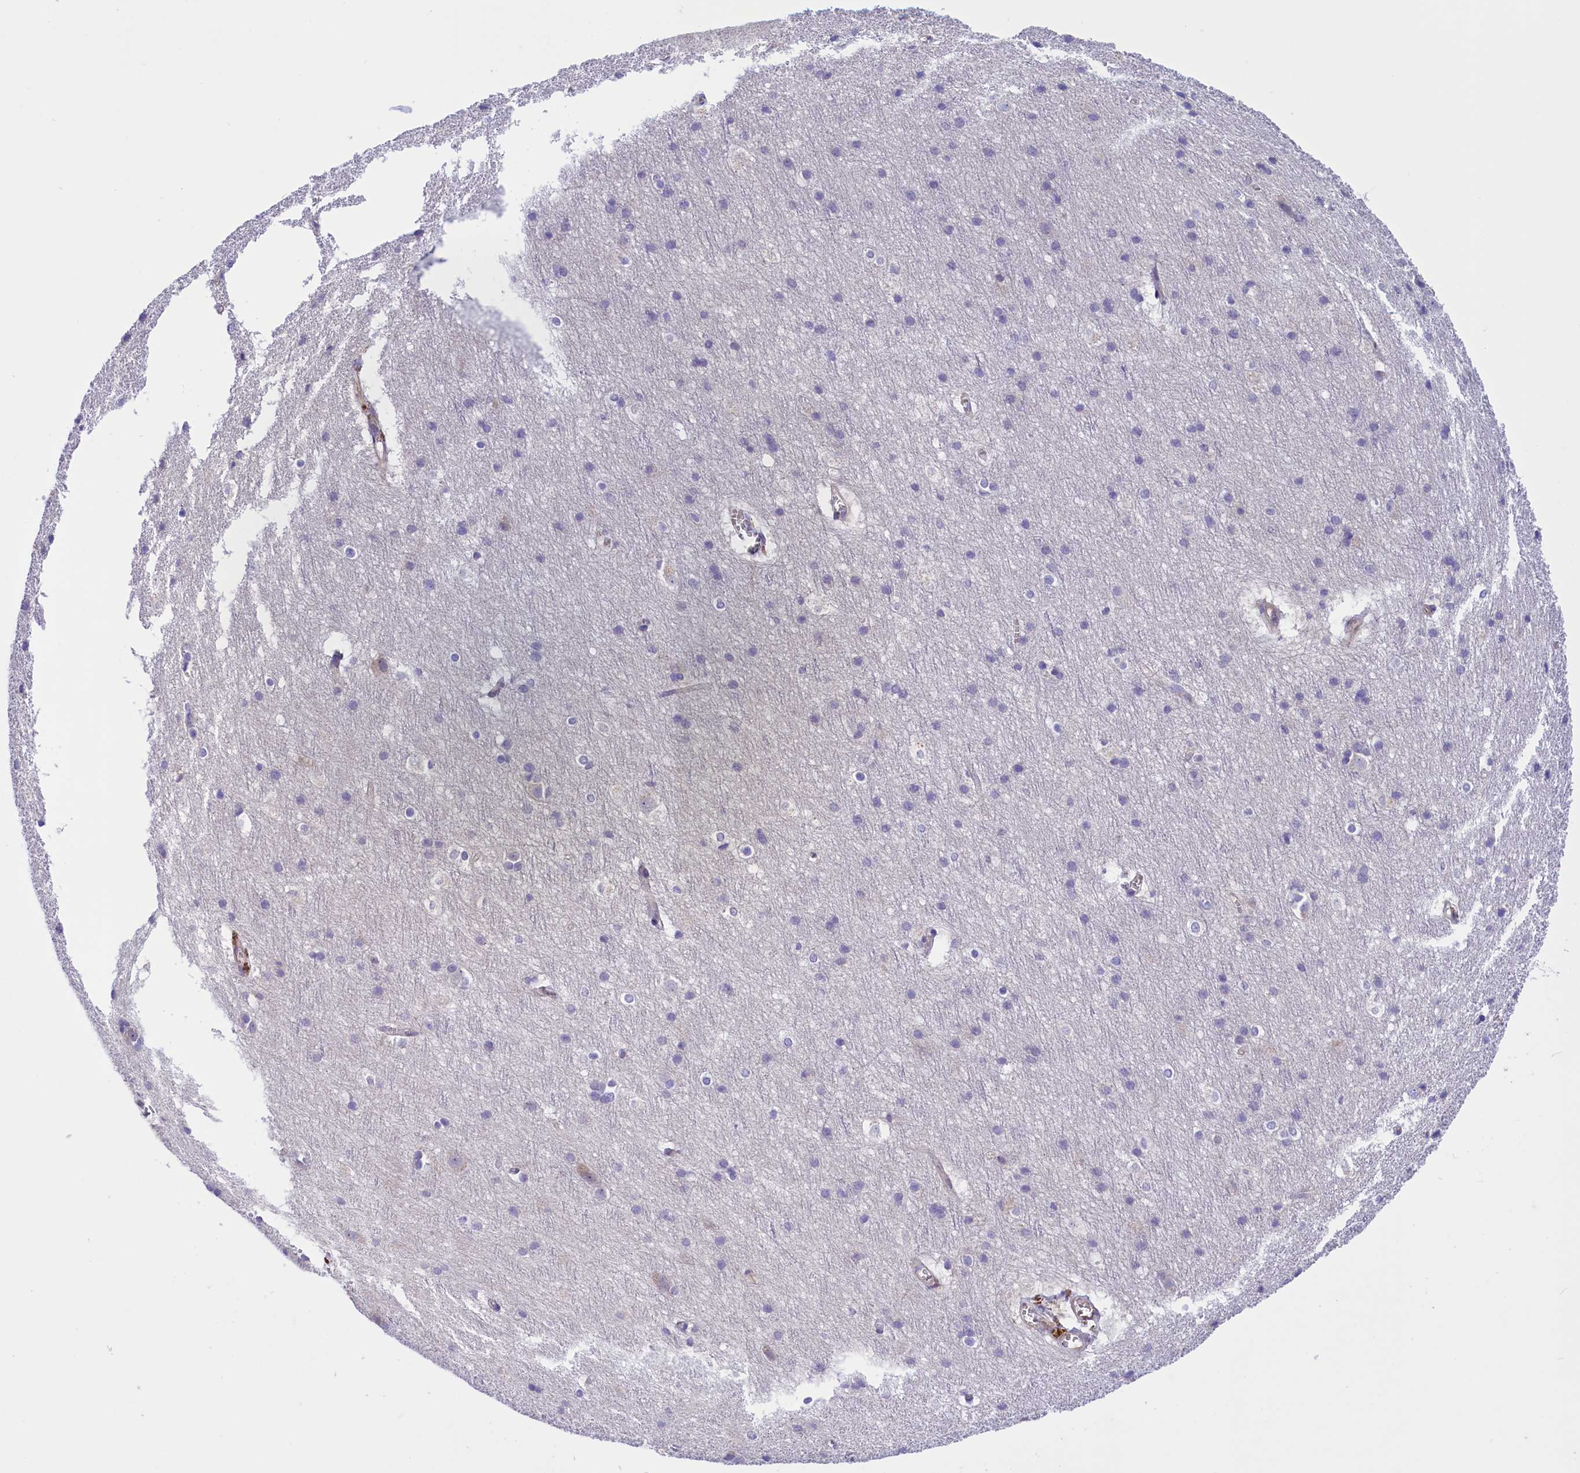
{"staining": {"intensity": "weak", "quantity": "25%-75%", "location": "cytoplasmic/membranous"}, "tissue": "cerebral cortex", "cell_type": "Endothelial cells", "image_type": "normal", "snomed": [{"axis": "morphology", "description": "Normal tissue, NOS"}, {"axis": "topography", "description": "Cerebral cortex"}], "caption": "This is a micrograph of immunohistochemistry staining of unremarkable cerebral cortex, which shows weak positivity in the cytoplasmic/membranous of endothelial cells.", "gene": "CCDC32", "patient": {"sex": "male", "age": 54}}